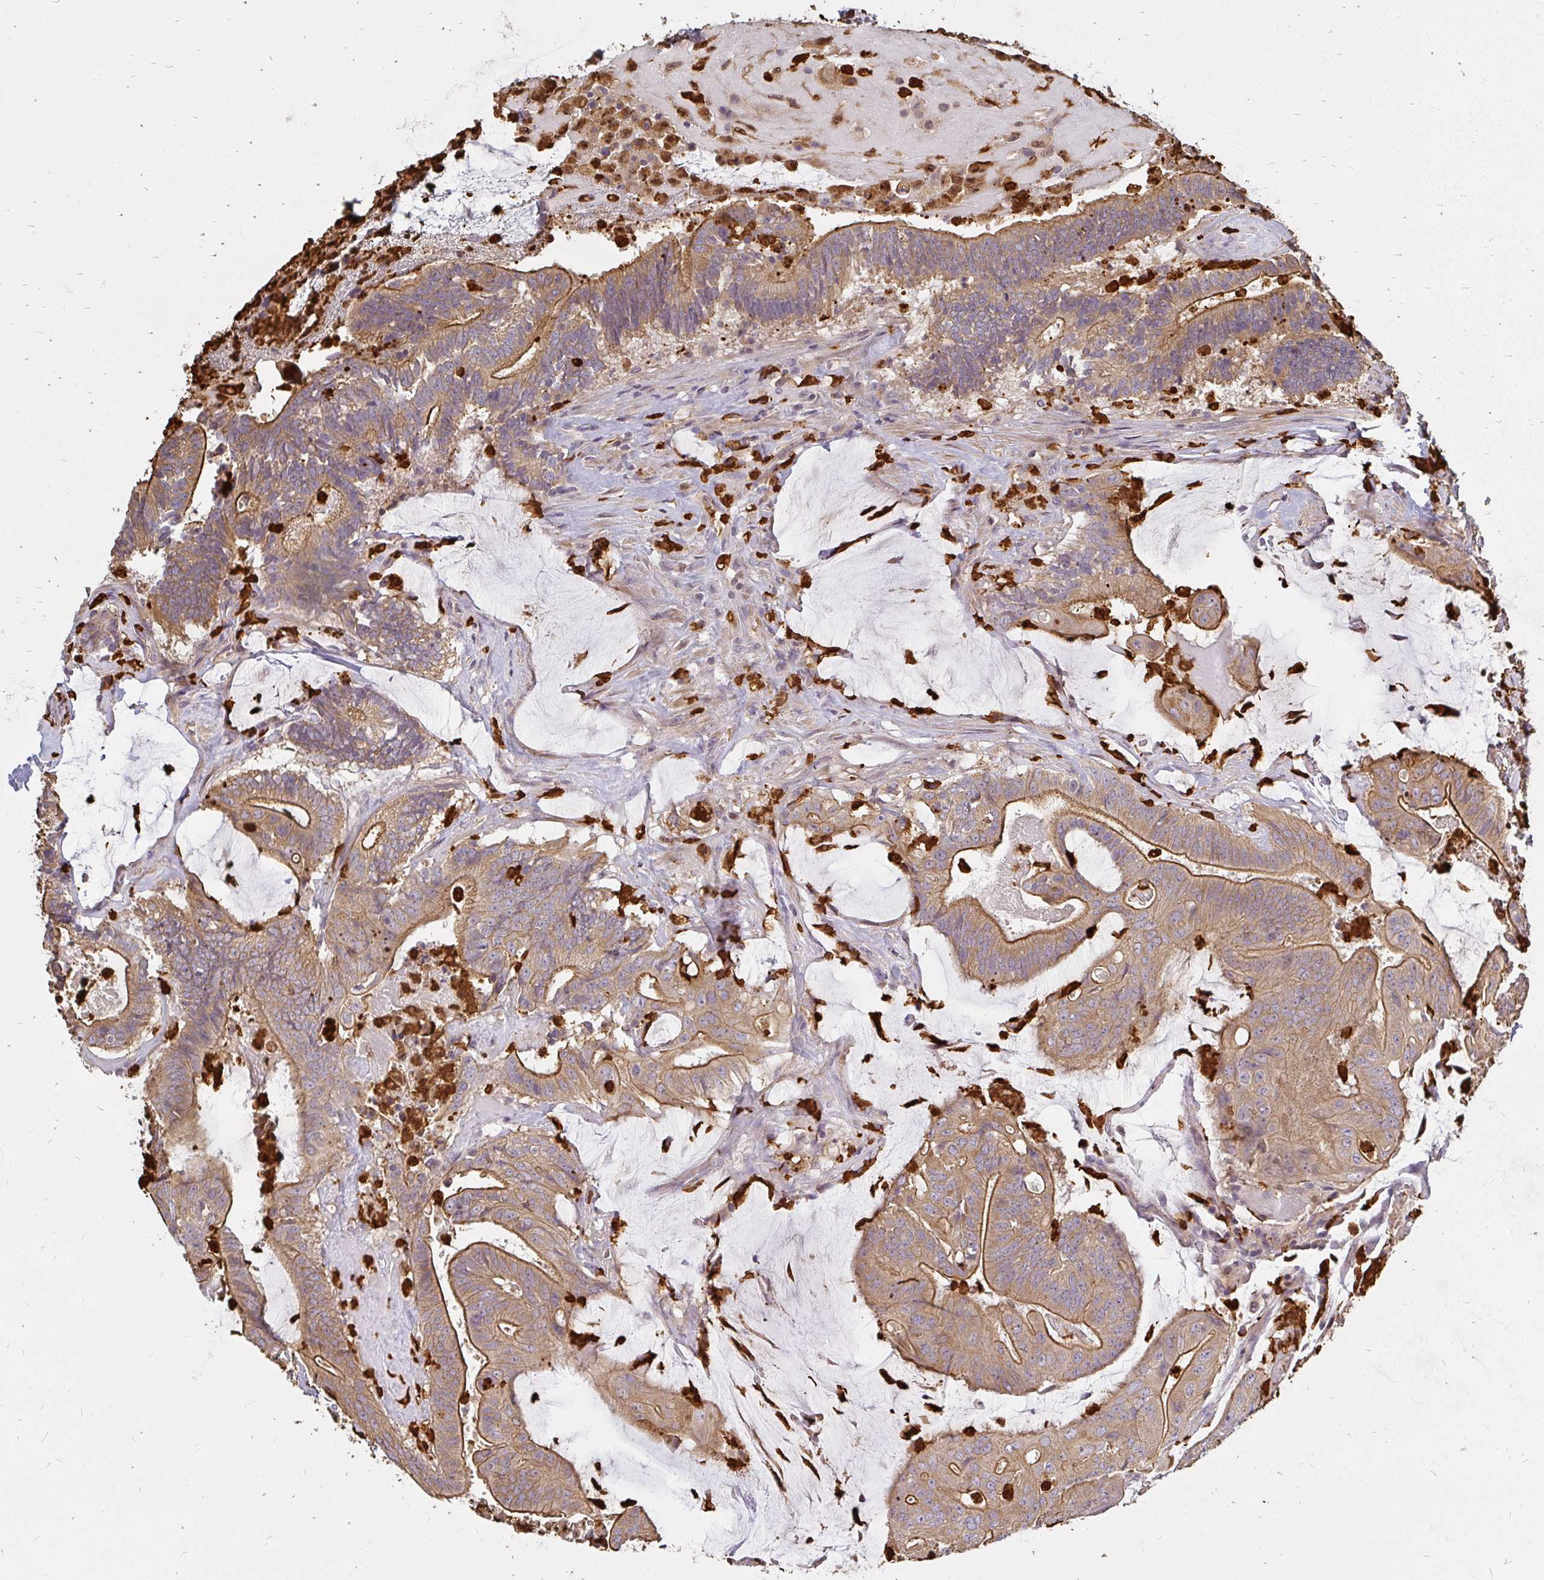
{"staining": {"intensity": "moderate", "quantity": ">75%", "location": "cytoplasmic/membranous"}, "tissue": "colorectal cancer", "cell_type": "Tumor cells", "image_type": "cancer", "snomed": [{"axis": "morphology", "description": "Adenocarcinoma, NOS"}, {"axis": "topography", "description": "Colon"}], "caption": "The immunohistochemical stain labels moderate cytoplasmic/membranous expression in tumor cells of colorectal cancer (adenocarcinoma) tissue.", "gene": "CNTRL", "patient": {"sex": "female", "age": 43}}